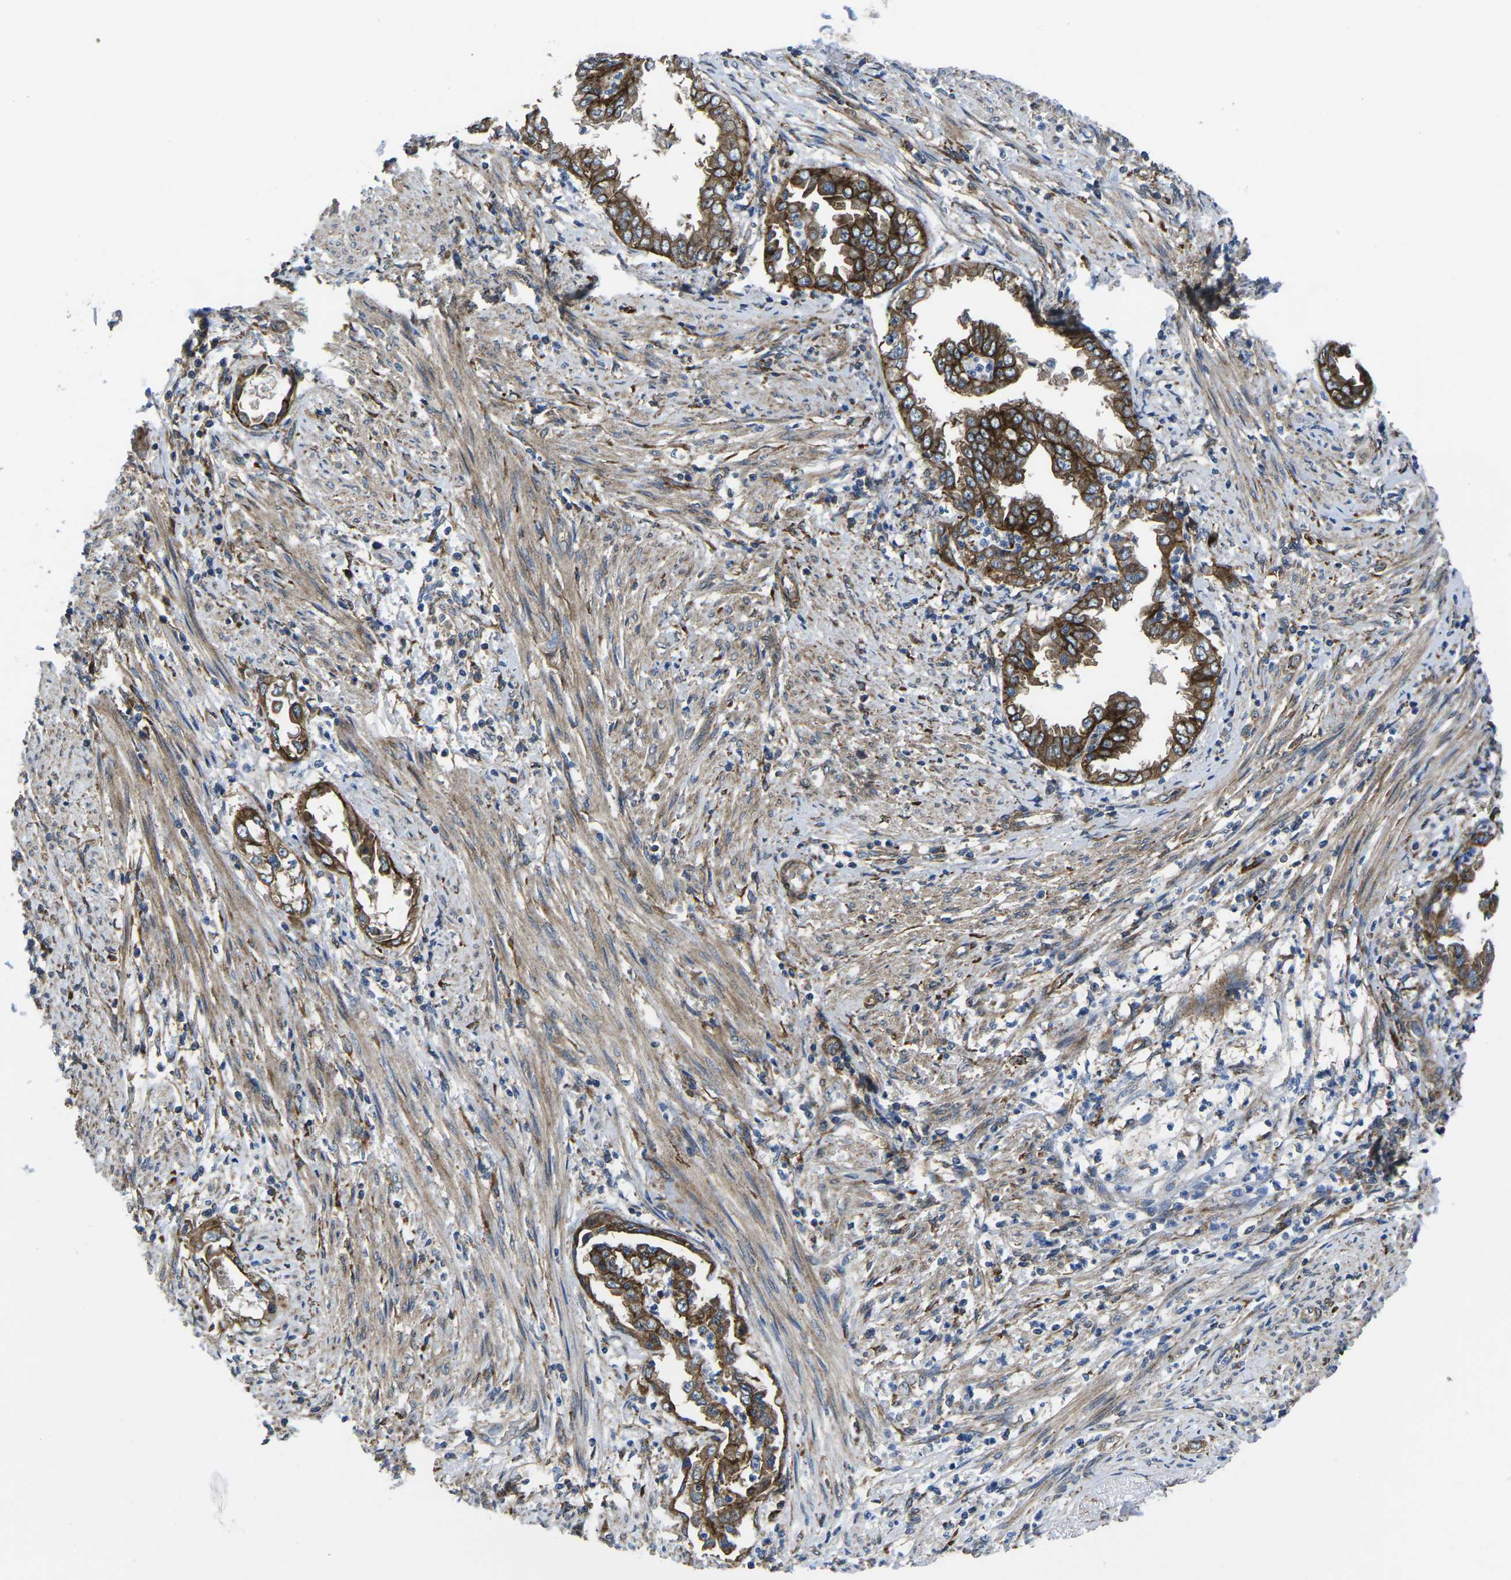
{"staining": {"intensity": "strong", "quantity": ">75%", "location": "cytoplasmic/membranous"}, "tissue": "endometrial cancer", "cell_type": "Tumor cells", "image_type": "cancer", "snomed": [{"axis": "morphology", "description": "Adenocarcinoma, NOS"}, {"axis": "topography", "description": "Endometrium"}], "caption": "This photomicrograph displays endometrial adenocarcinoma stained with IHC to label a protein in brown. The cytoplasmic/membranous of tumor cells show strong positivity for the protein. Nuclei are counter-stained blue.", "gene": "DLG1", "patient": {"sex": "female", "age": 85}}